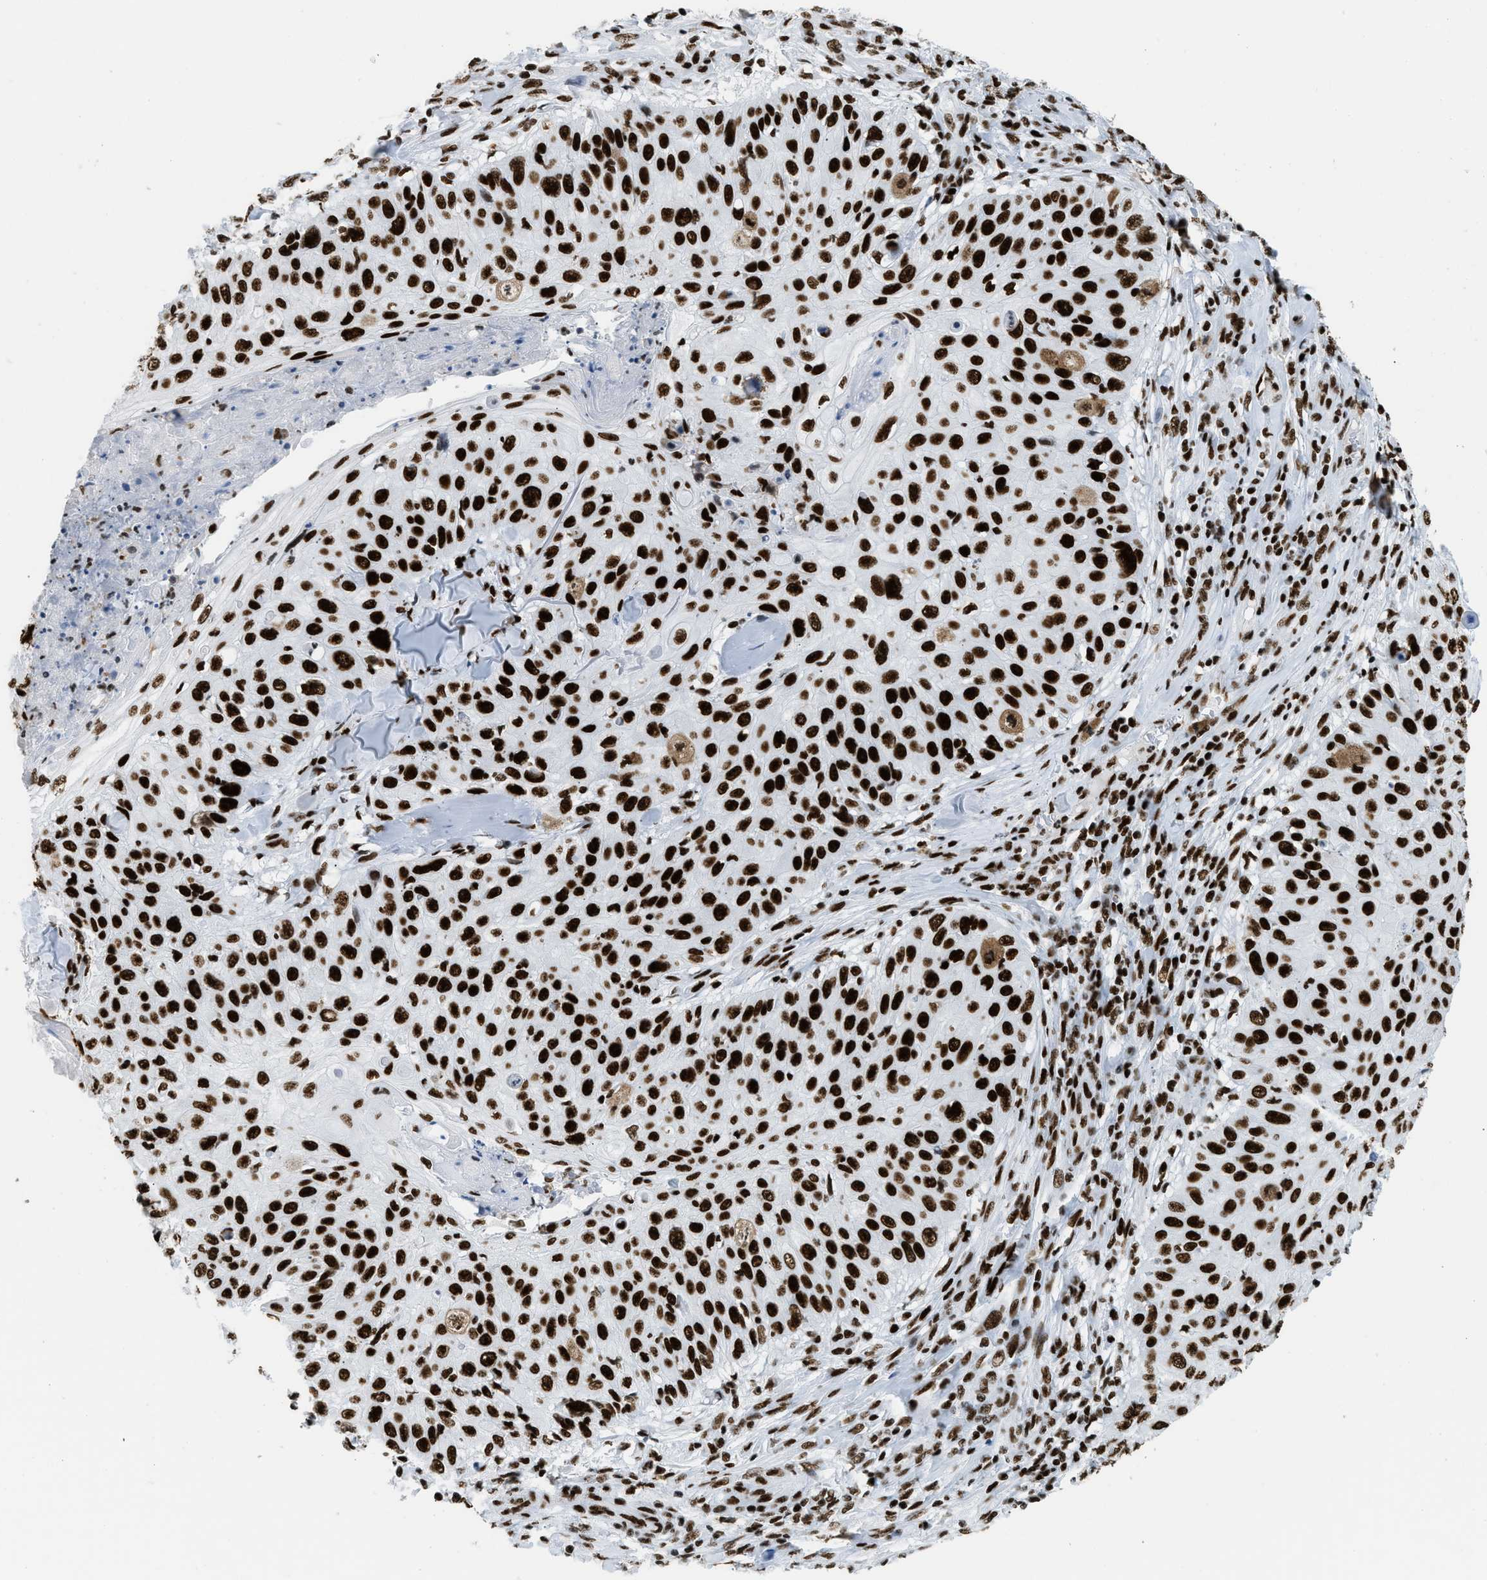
{"staining": {"intensity": "strong", "quantity": ">75%", "location": "nuclear"}, "tissue": "skin cancer", "cell_type": "Tumor cells", "image_type": "cancer", "snomed": [{"axis": "morphology", "description": "Squamous cell carcinoma, NOS"}, {"axis": "topography", "description": "Skin"}], "caption": "Immunohistochemical staining of skin cancer (squamous cell carcinoma) reveals strong nuclear protein staining in approximately >75% of tumor cells. (brown staining indicates protein expression, while blue staining denotes nuclei).", "gene": "PIF1", "patient": {"sex": "male", "age": 86}}